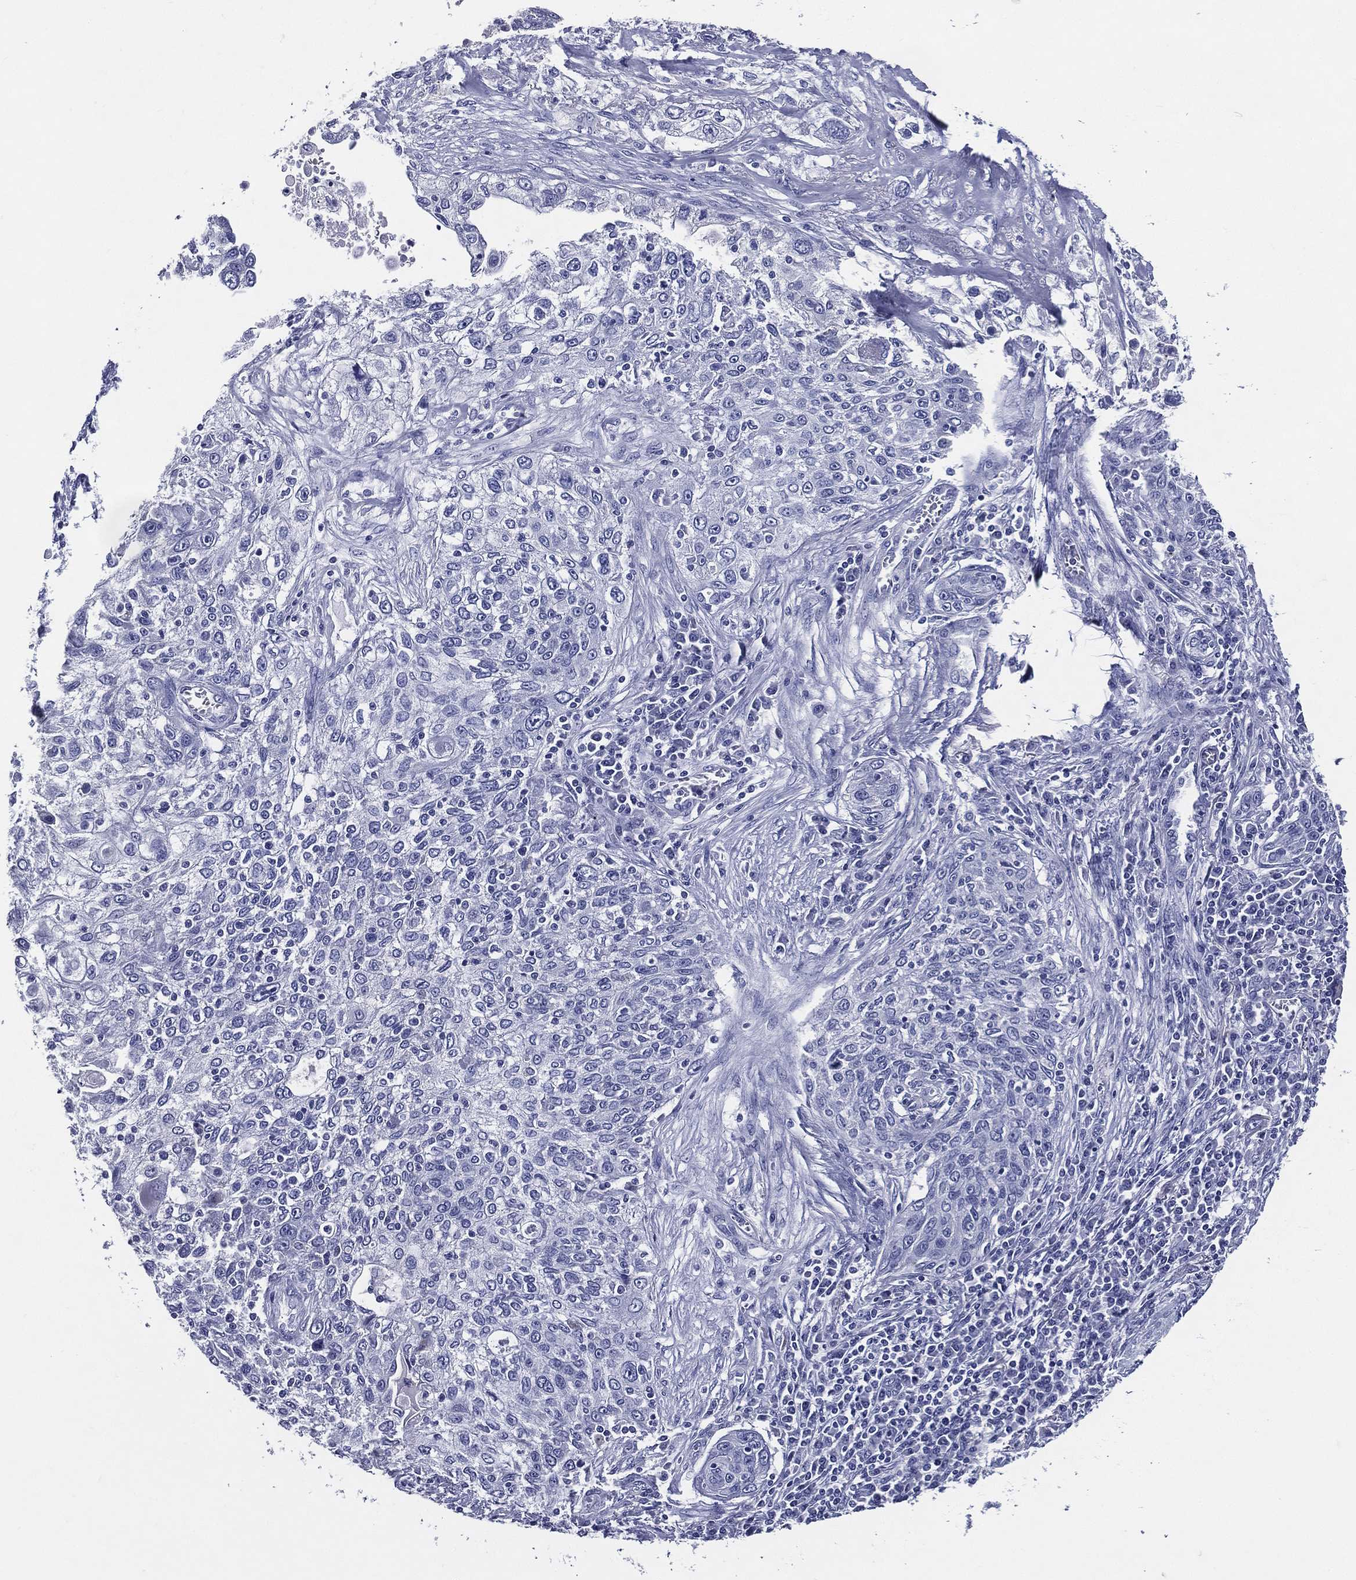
{"staining": {"intensity": "negative", "quantity": "none", "location": "none"}, "tissue": "lung cancer", "cell_type": "Tumor cells", "image_type": "cancer", "snomed": [{"axis": "morphology", "description": "Squamous cell carcinoma, NOS"}, {"axis": "topography", "description": "Lung"}], "caption": "A high-resolution photomicrograph shows immunohistochemistry (IHC) staining of squamous cell carcinoma (lung), which displays no significant staining in tumor cells.", "gene": "ACE2", "patient": {"sex": "female", "age": 69}}